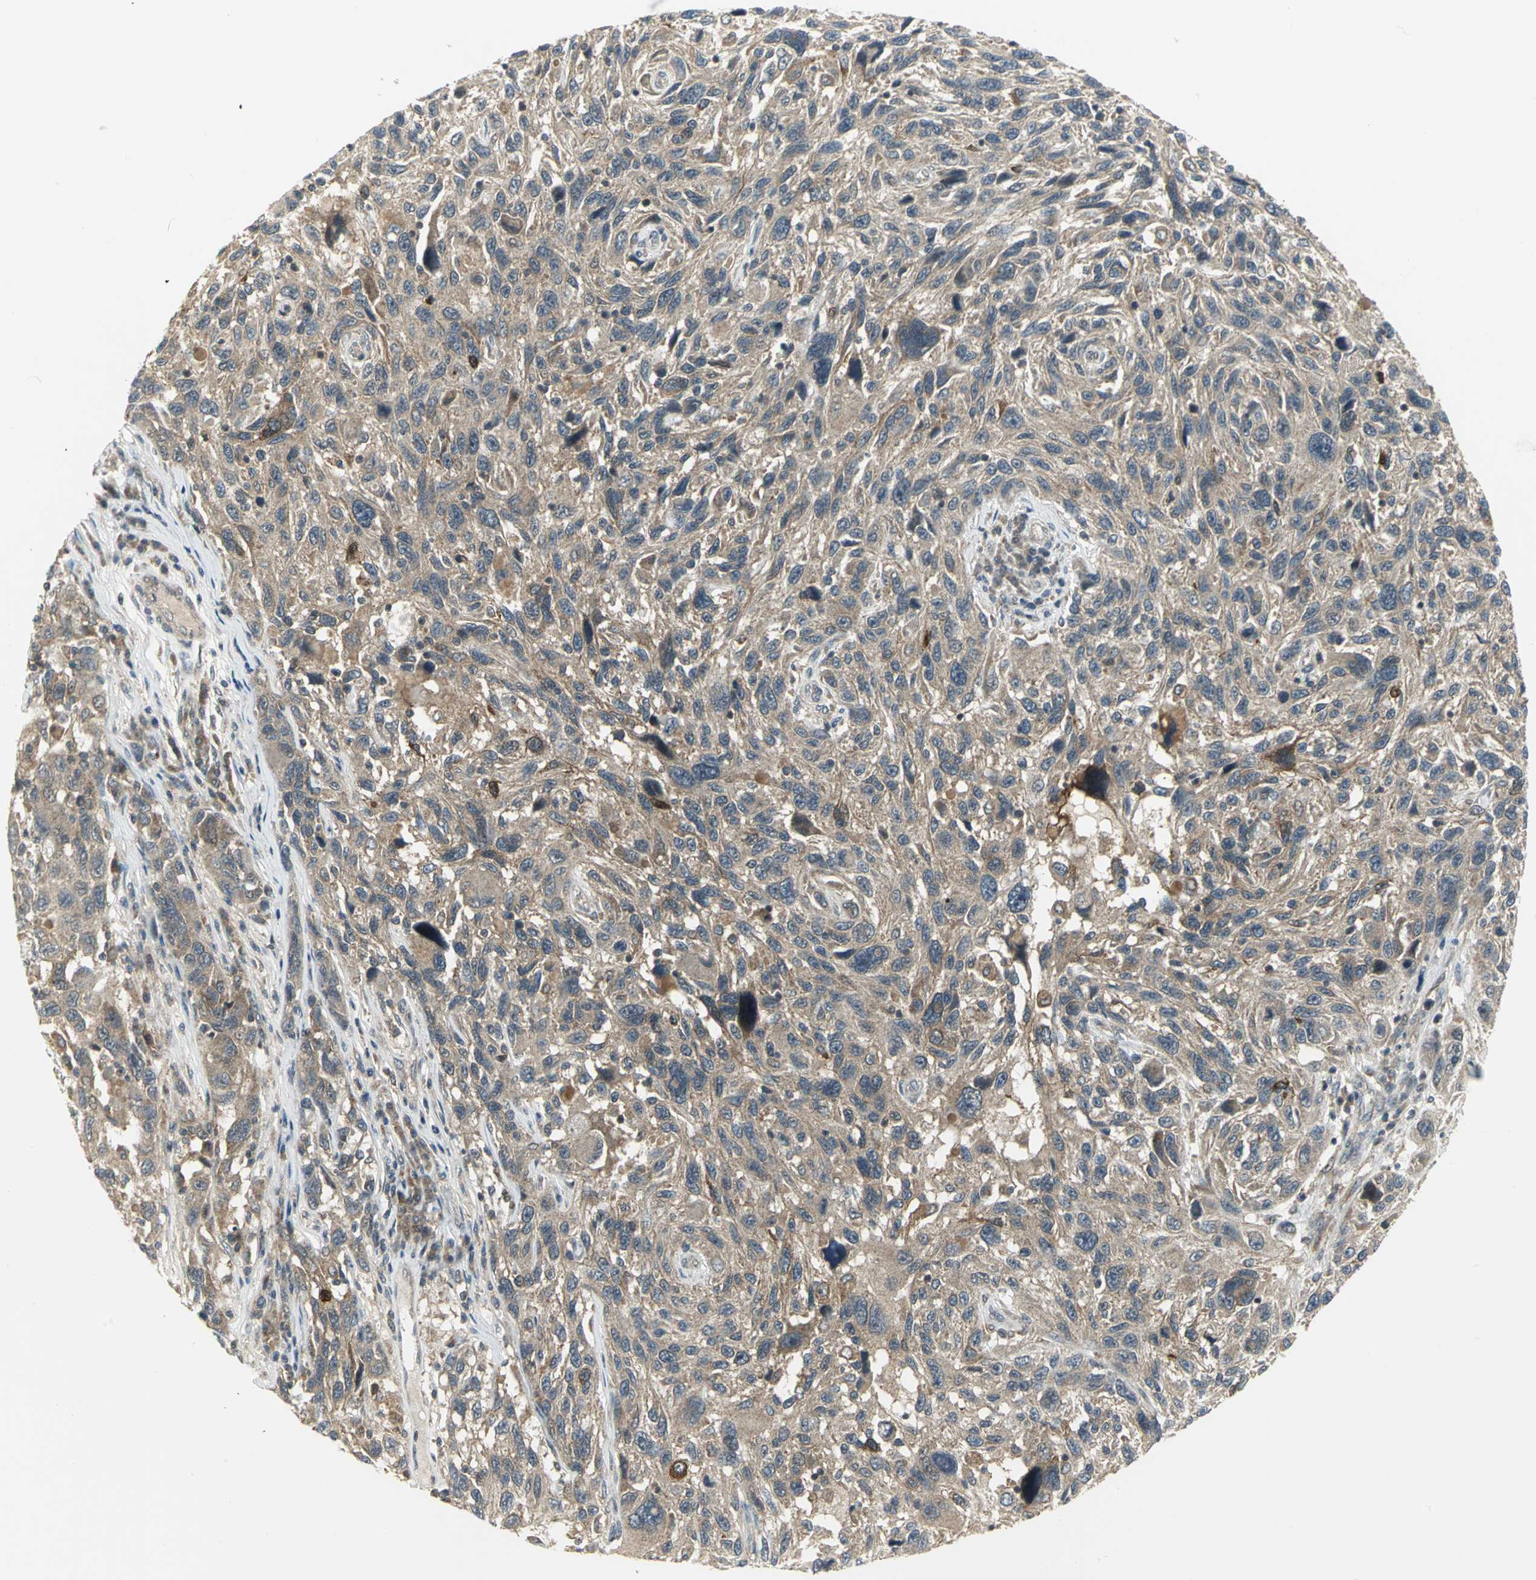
{"staining": {"intensity": "moderate", "quantity": ">75%", "location": "cytoplasmic/membranous"}, "tissue": "melanoma", "cell_type": "Tumor cells", "image_type": "cancer", "snomed": [{"axis": "morphology", "description": "Malignant melanoma, NOS"}, {"axis": "topography", "description": "Skin"}], "caption": "An IHC photomicrograph of tumor tissue is shown. Protein staining in brown shows moderate cytoplasmic/membranous positivity in melanoma within tumor cells. The protein of interest is shown in brown color, while the nuclei are stained blue.", "gene": "MAPK8IP3", "patient": {"sex": "male", "age": 53}}